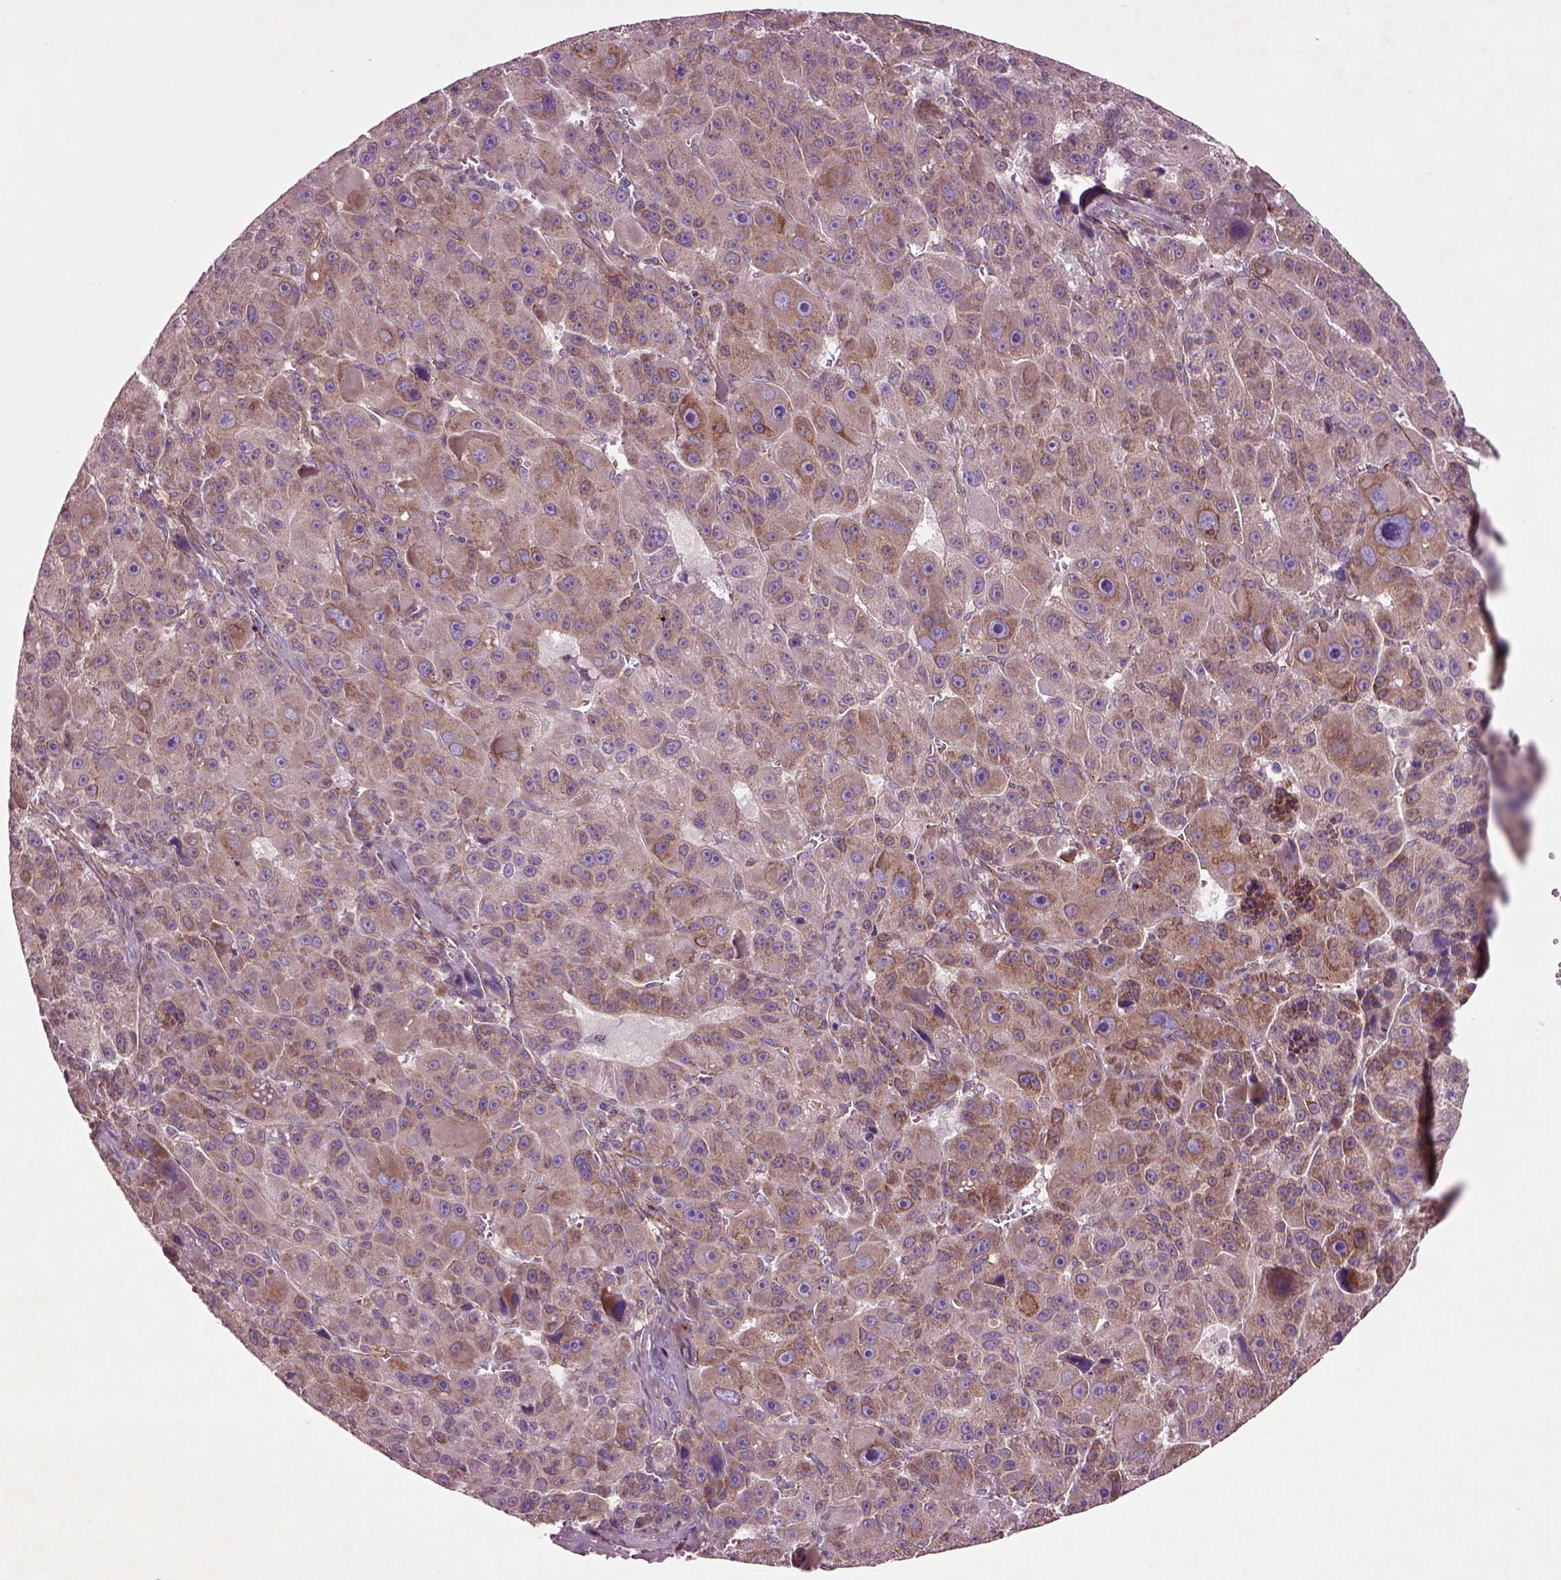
{"staining": {"intensity": "moderate", "quantity": "<25%", "location": "cytoplasmic/membranous"}, "tissue": "liver cancer", "cell_type": "Tumor cells", "image_type": "cancer", "snomed": [{"axis": "morphology", "description": "Carcinoma, Hepatocellular, NOS"}, {"axis": "topography", "description": "Liver"}], "caption": "Protein expression analysis of human liver cancer (hepatocellular carcinoma) reveals moderate cytoplasmic/membranous staining in approximately <25% of tumor cells.", "gene": "SEC23A", "patient": {"sex": "male", "age": 76}}